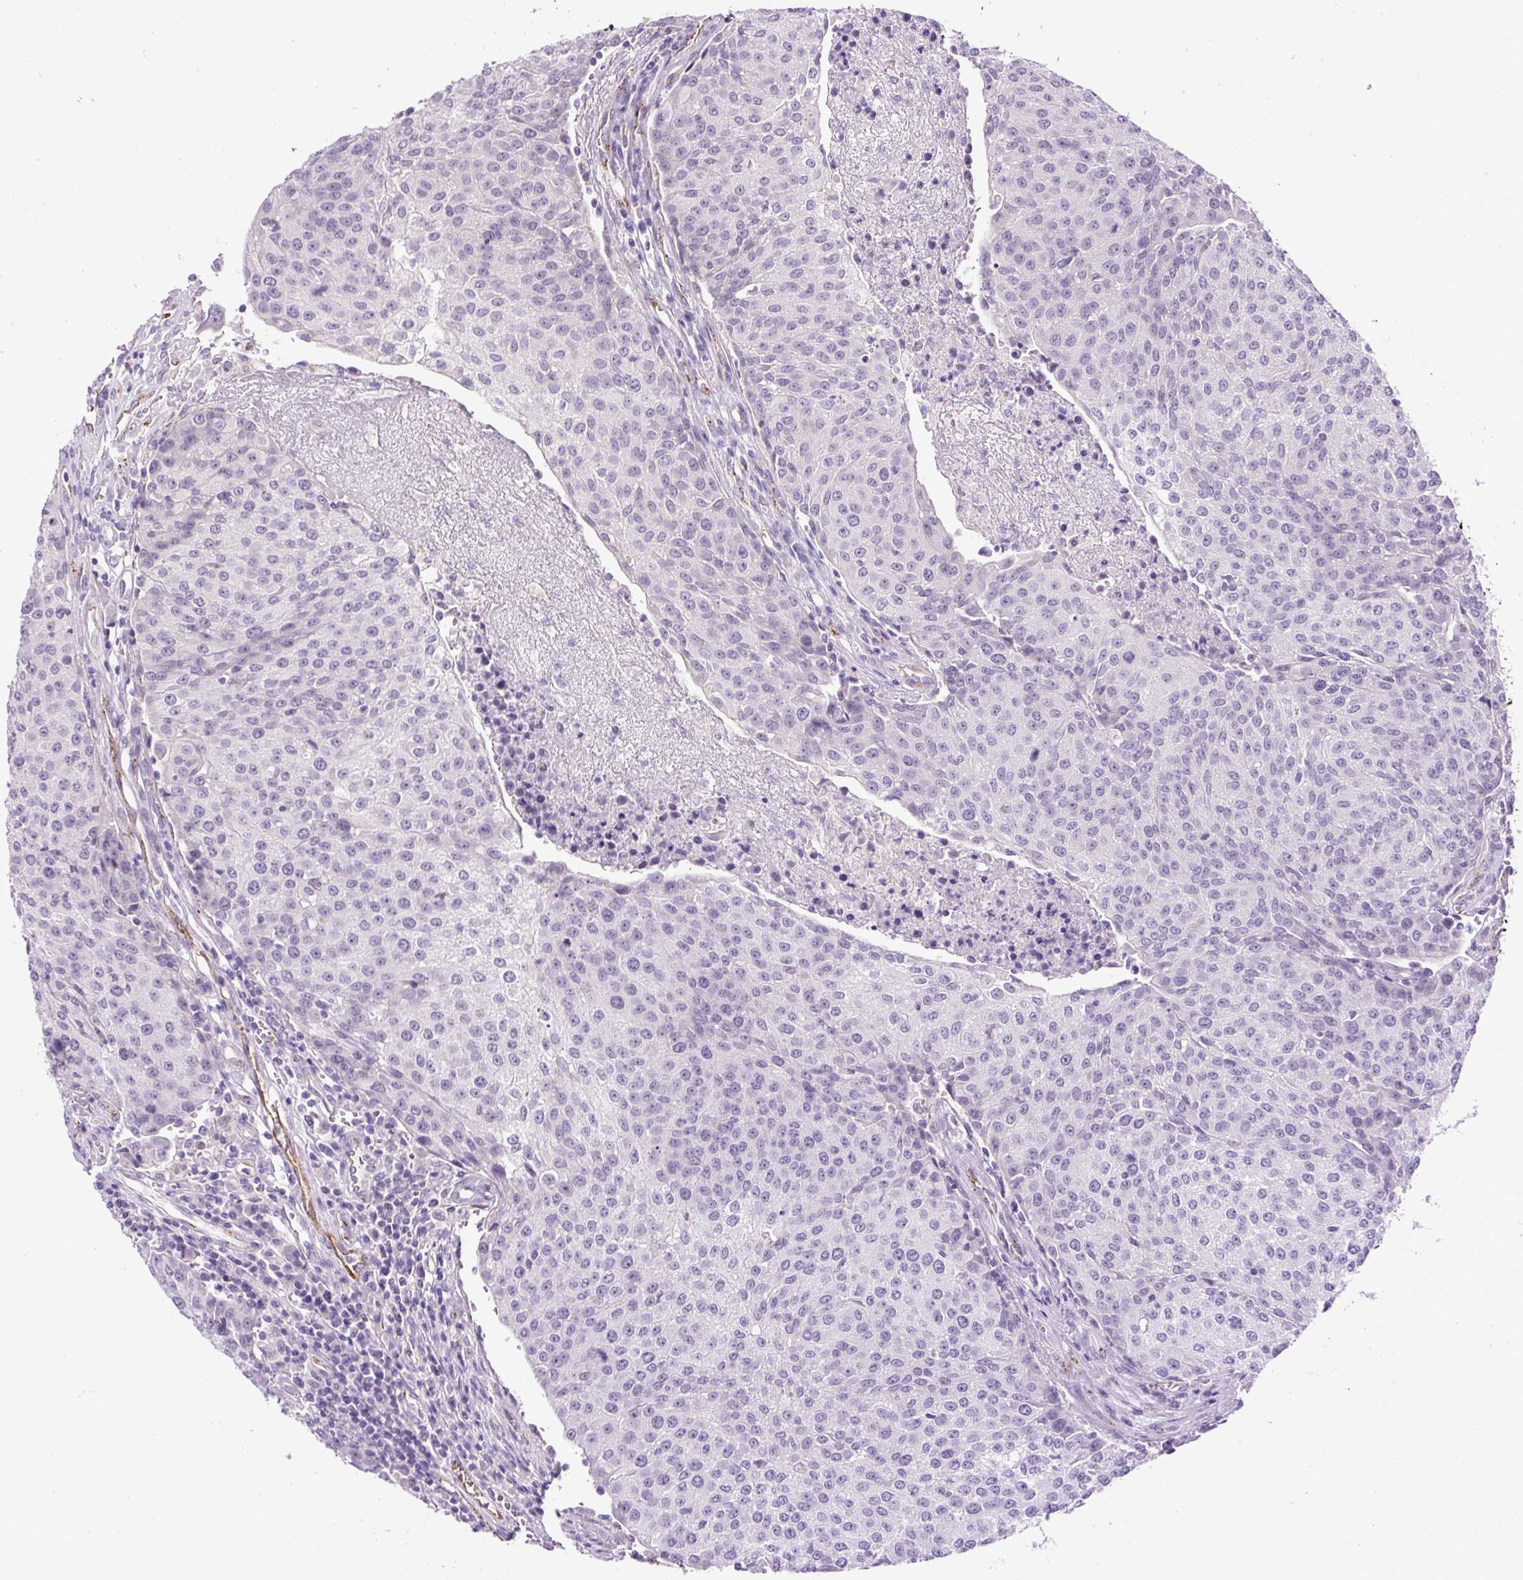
{"staining": {"intensity": "negative", "quantity": "none", "location": "none"}, "tissue": "urothelial cancer", "cell_type": "Tumor cells", "image_type": "cancer", "snomed": [{"axis": "morphology", "description": "Urothelial carcinoma, High grade"}, {"axis": "topography", "description": "Urinary bladder"}], "caption": "The micrograph shows no staining of tumor cells in urothelial cancer. (Brightfield microscopy of DAB immunohistochemistry at high magnification).", "gene": "LEFTY2", "patient": {"sex": "female", "age": 85}}